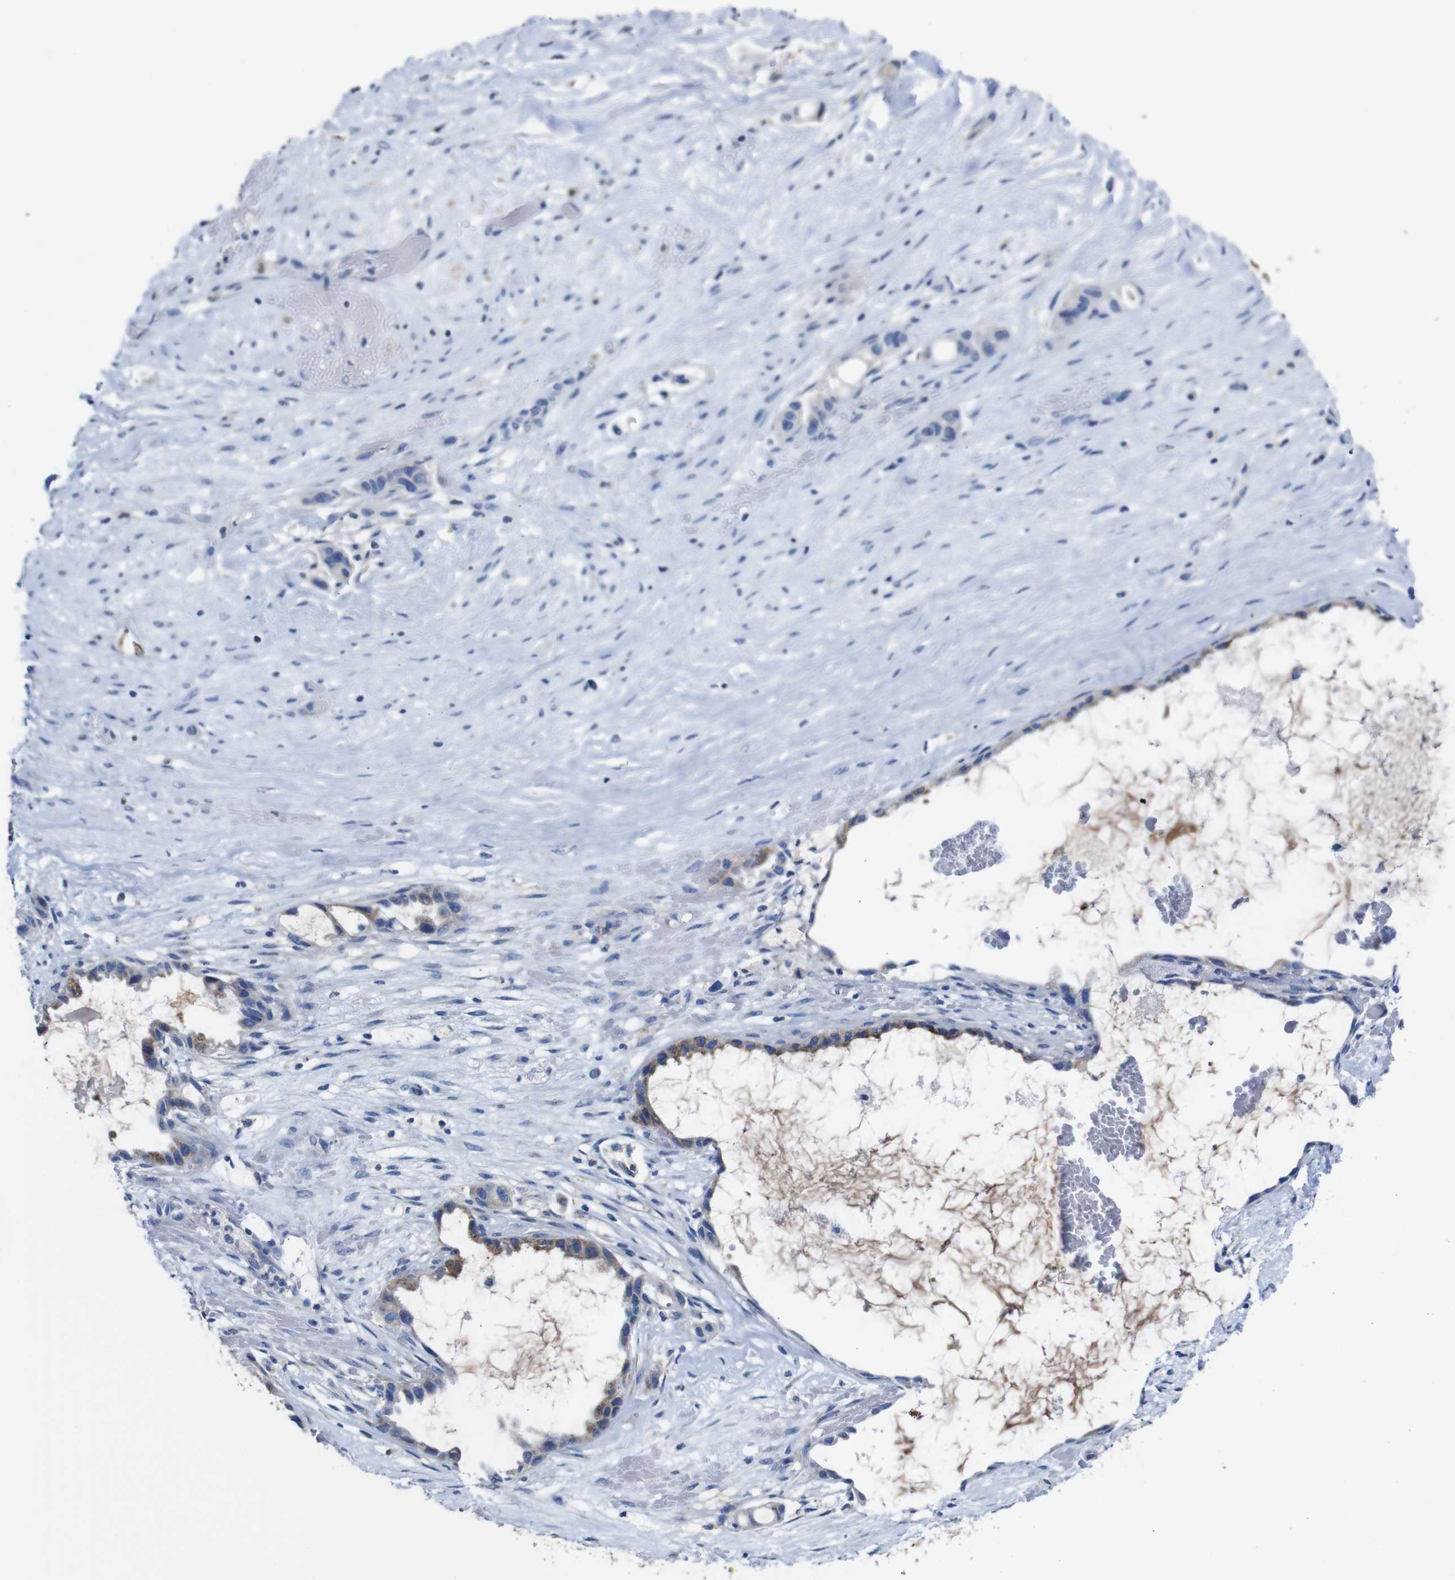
{"staining": {"intensity": "moderate", "quantity": "<25%", "location": "cytoplasmic/membranous"}, "tissue": "liver cancer", "cell_type": "Tumor cells", "image_type": "cancer", "snomed": [{"axis": "morphology", "description": "Cholangiocarcinoma"}, {"axis": "topography", "description": "Liver"}], "caption": "An image of human liver cholangiocarcinoma stained for a protein demonstrates moderate cytoplasmic/membranous brown staining in tumor cells. (IHC, brightfield microscopy, high magnification).", "gene": "MAOA", "patient": {"sex": "female", "age": 65}}